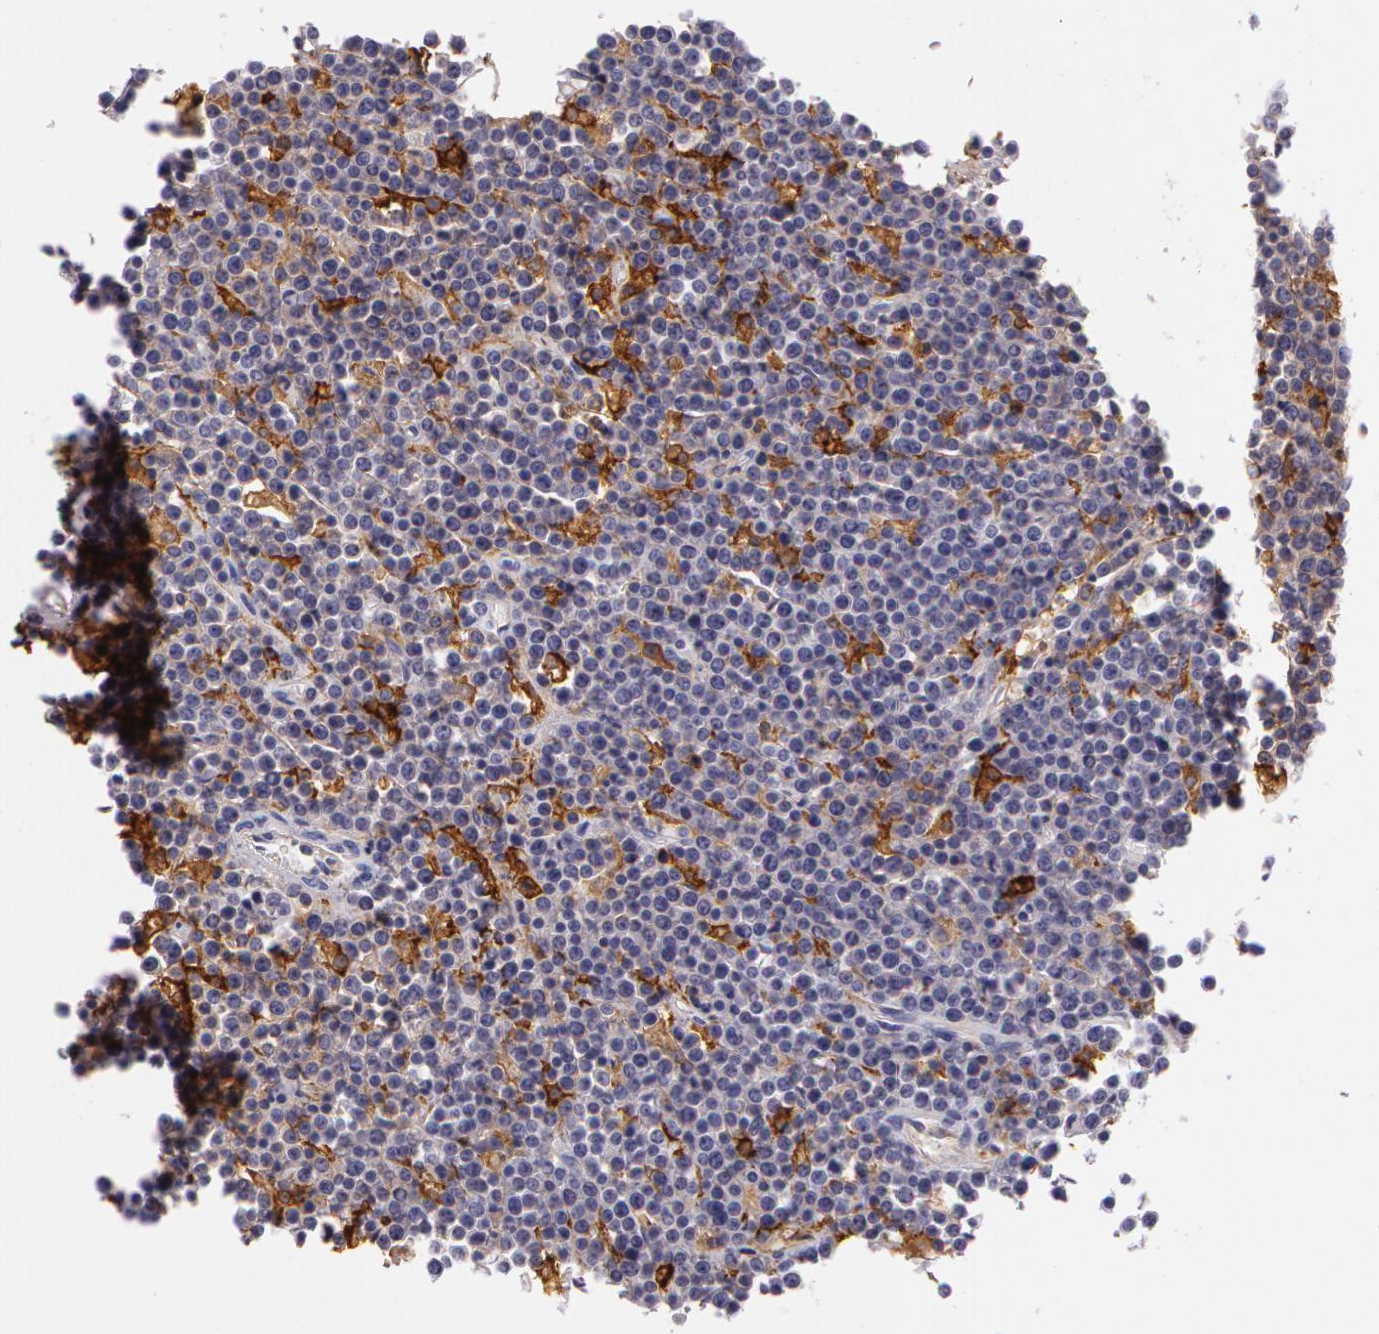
{"staining": {"intensity": "strong", "quantity": ">75%", "location": "cytoplasmic/membranous"}, "tissue": "lymphoma", "cell_type": "Tumor cells", "image_type": "cancer", "snomed": [{"axis": "morphology", "description": "Malignant lymphoma, non-Hodgkin's type, High grade"}, {"axis": "topography", "description": "Ovary"}], "caption": "High-magnification brightfield microscopy of lymphoma stained with DAB (brown) and counterstained with hematoxylin (blue). tumor cells exhibit strong cytoplasmic/membranous expression is present in approximately>75% of cells. The staining was performed using DAB (3,3'-diaminobenzidine) to visualize the protein expression in brown, while the nuclei were stained in blue with hematoxylin (Magnification: 20x).", "gene": "LY75", "patient": {"sex": "female", "age": 56}}